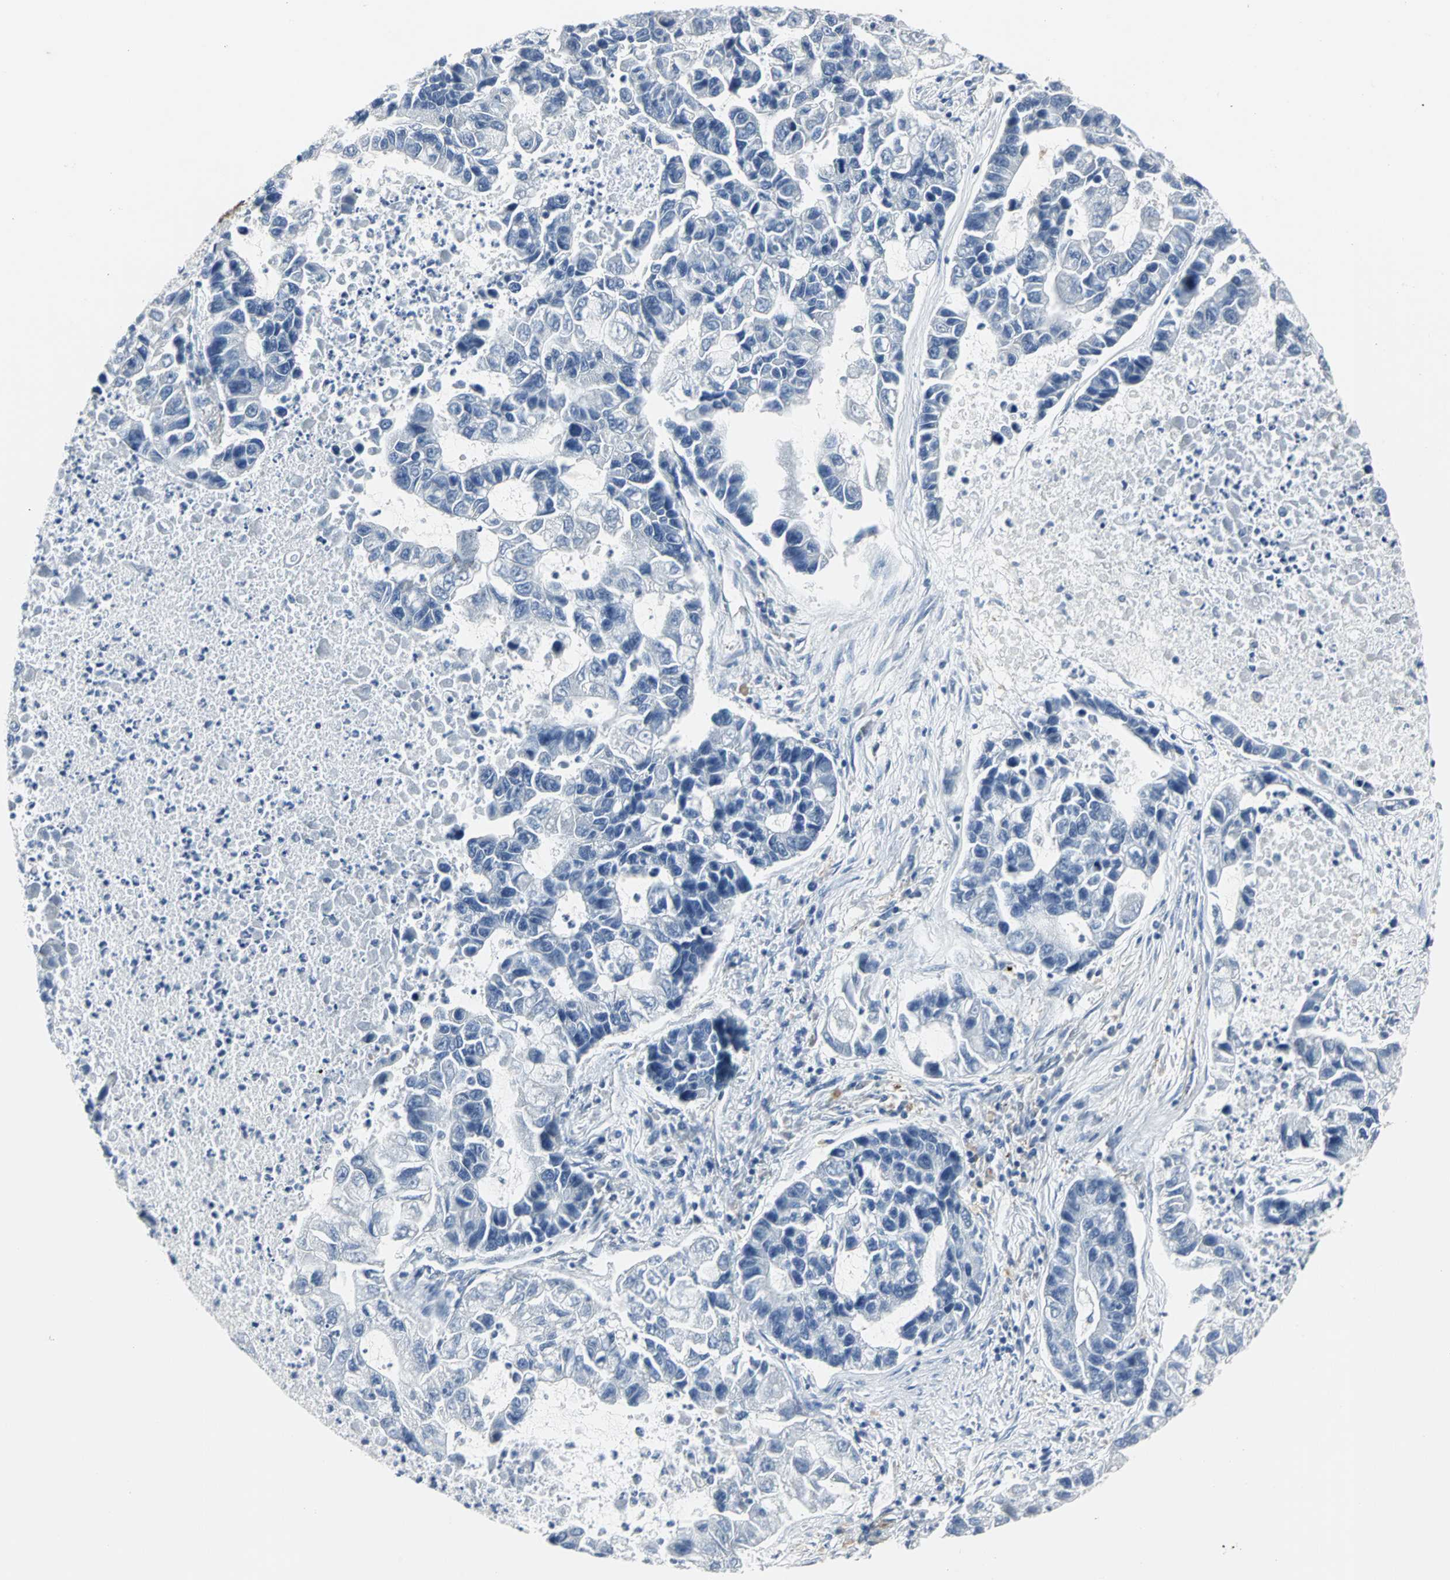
{"staining": {"intensity": "negative", "quantity": "none", "location": "none"}, "tissue": "lung cancer", "cell_type": "Tumor cells", "image_type": "cancer", "snomed": [{"axis": "morphology", "description": "Adenocarcinoma, NOS"}, {"axis": "topography", "description": "Lung"}], "caption": "Tumor cells show no significant protein staining in adenocarcinoma (lung).", "gene": "CHRNB1", "patient": {"sex": "female", "age": 51}}